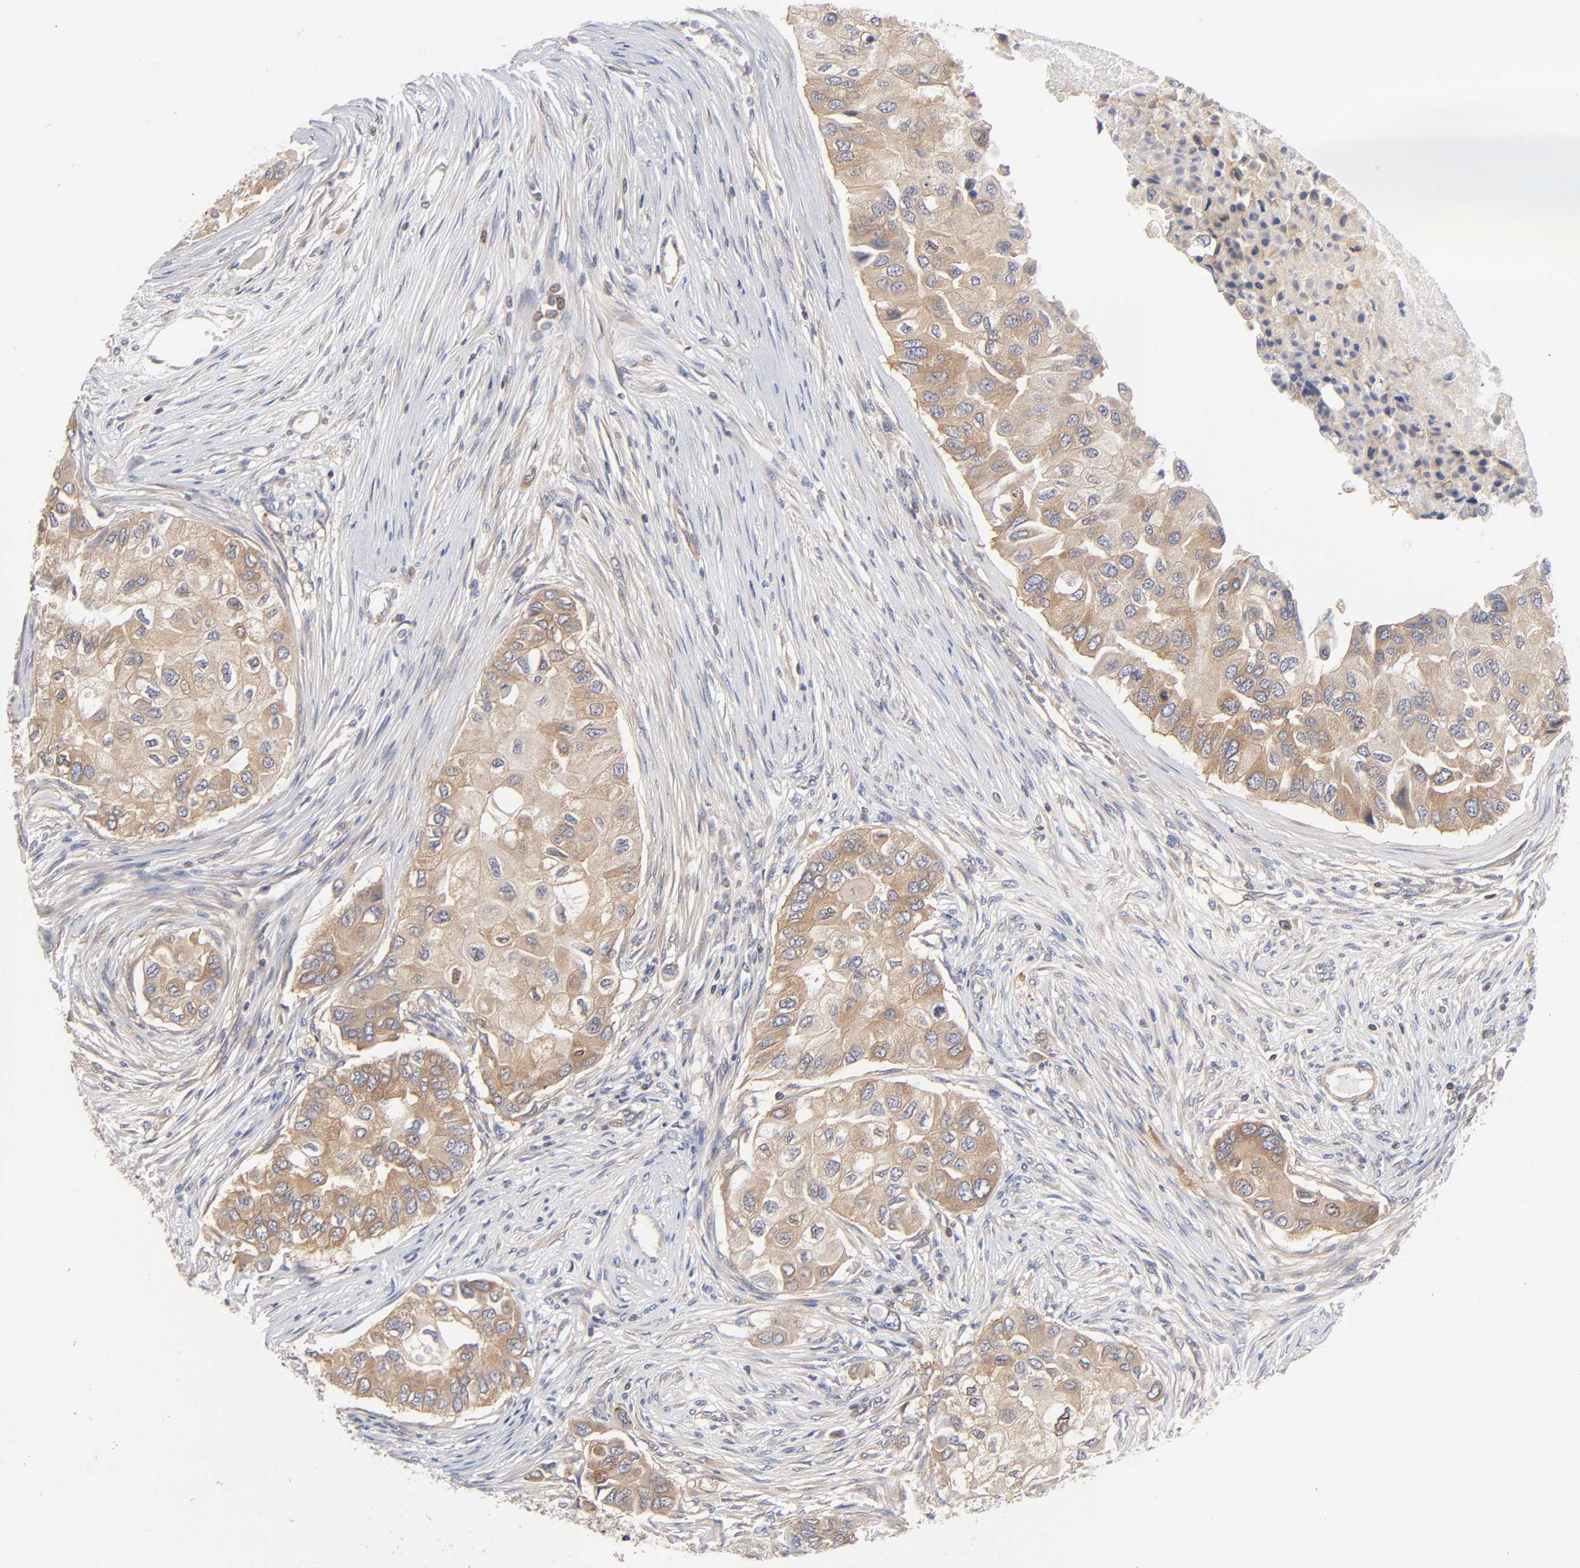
{"staining": {"intensity": "weak", "quantity": ">75%", "location": "cytoplasmic/membranous"}, "tissue": "breast cancer", "cell_type": "Tumor cells", "image_type": "cancer", "snomed": [{"axis": "morphology", "description": "Normal tissue, NOS"}, {"axis": "morphology", "description": "Duct carcinoma"}, {"axis": "topography", "description": "Breast"}], "caption": "Protein expression analysis of breast cancer reveals weak cytoplasmic/membranous staining in about >75% of tumor cells. (DAB (3,3'-diaminobenzidine) IHC, brown staining for protein, blue staining for nuclei).", "gene": "STRN3", "patient": {"sex": "female", "age": 49}}